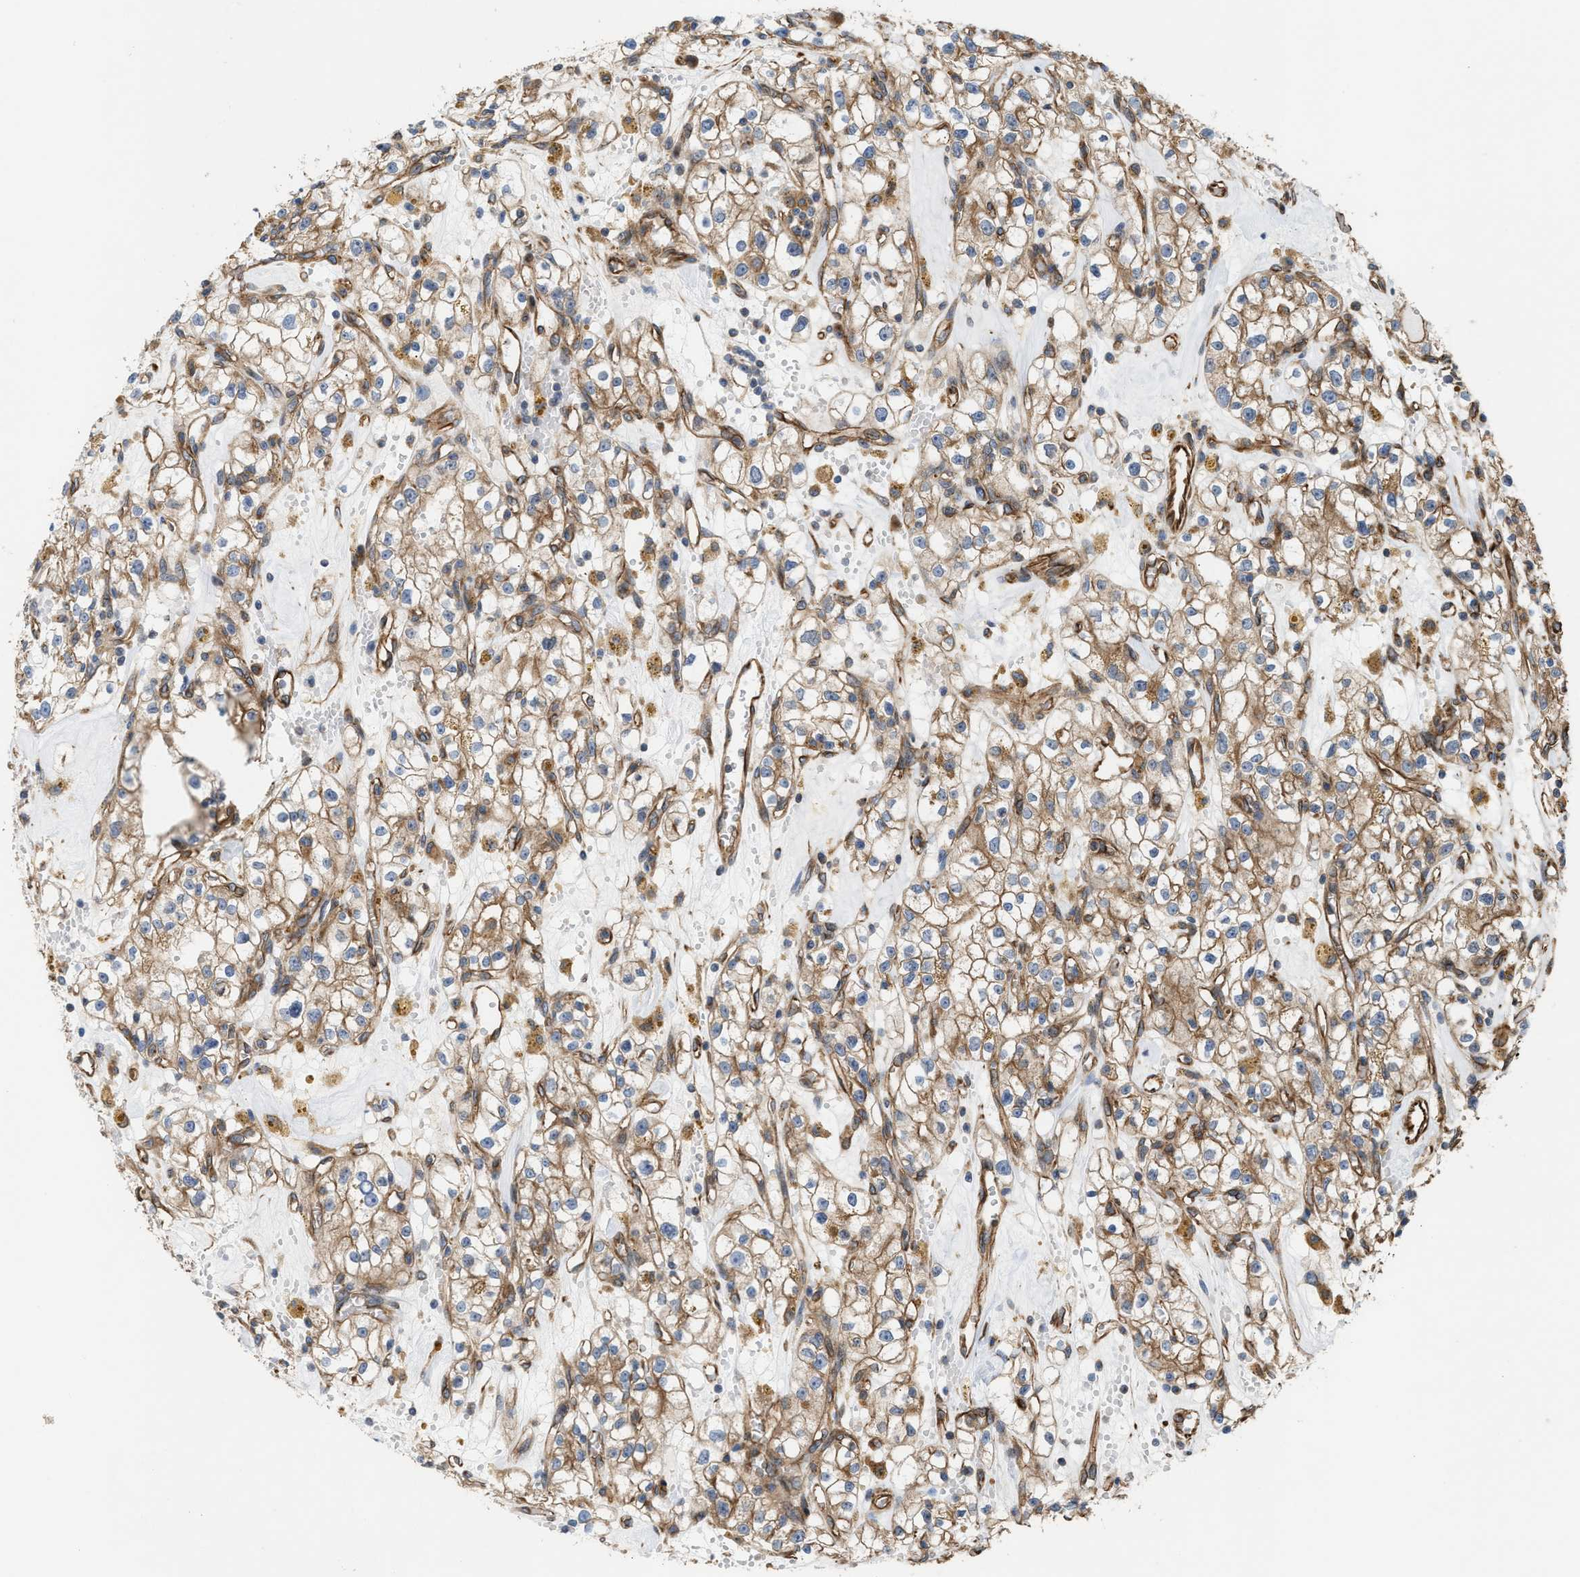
{"staining": {"intensity": "weak", "quantity": ">75%", "location": "cytoplasmic/membranous"}, "tissue": "renal cancer", "cell_type": "Tumor cells", "image_type": "cancer", "snomed": [{"axis": "morphology", "description": "Adenocarcinoma, NOS"}, {"axis": "topography", "description": "Kidney"}], "caption": "A brown stain labels weak cytoplasmic/membranous positivity of a protein in renal cancer tumor cells.", "gene": "EPS15L1", "patient": {"sex": "male", "age": 56}}